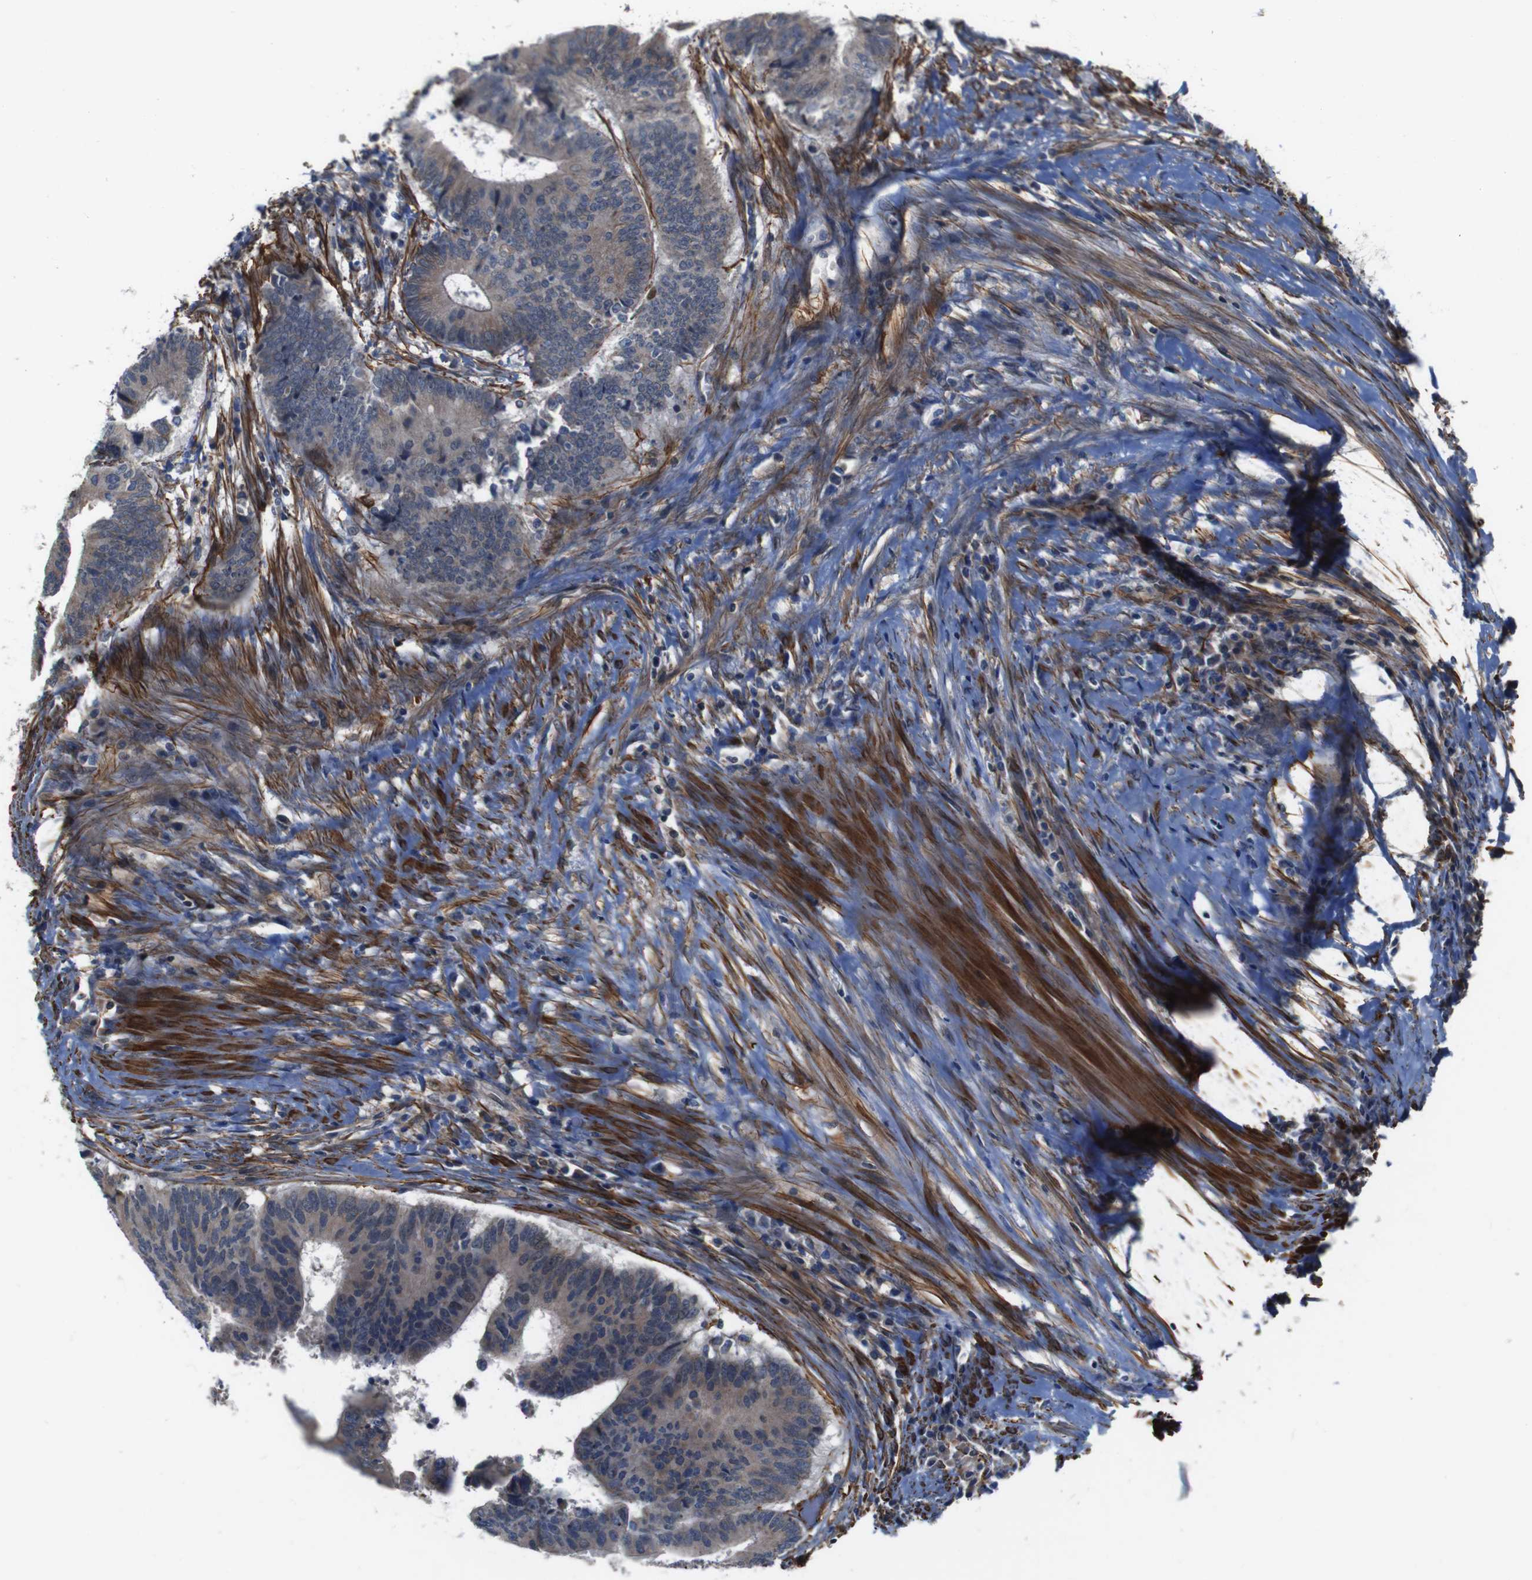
{"staining": {"intensity": "weak", "quantity": ">75%", "location": "cytoplasmic/membranous"}, "tissue": "colorectal cancer", "cell_type": "Tumor cells", "image_type": "cancer", "snomed": [{"axis": "morphology", "description": "Adenocarcinoma, NOS"}, {"axis": "topography", "description": "Rectum"}], "caption": "This is a photomicrograph of immunohistochemistry (IHC) staining of adenocarcinoma (colorectal), which shows weak positivity in the cytoplasmic/membranous of tumor cells.", "gene": "GGT7", "patient": {"sex": "male", "age": 72}}